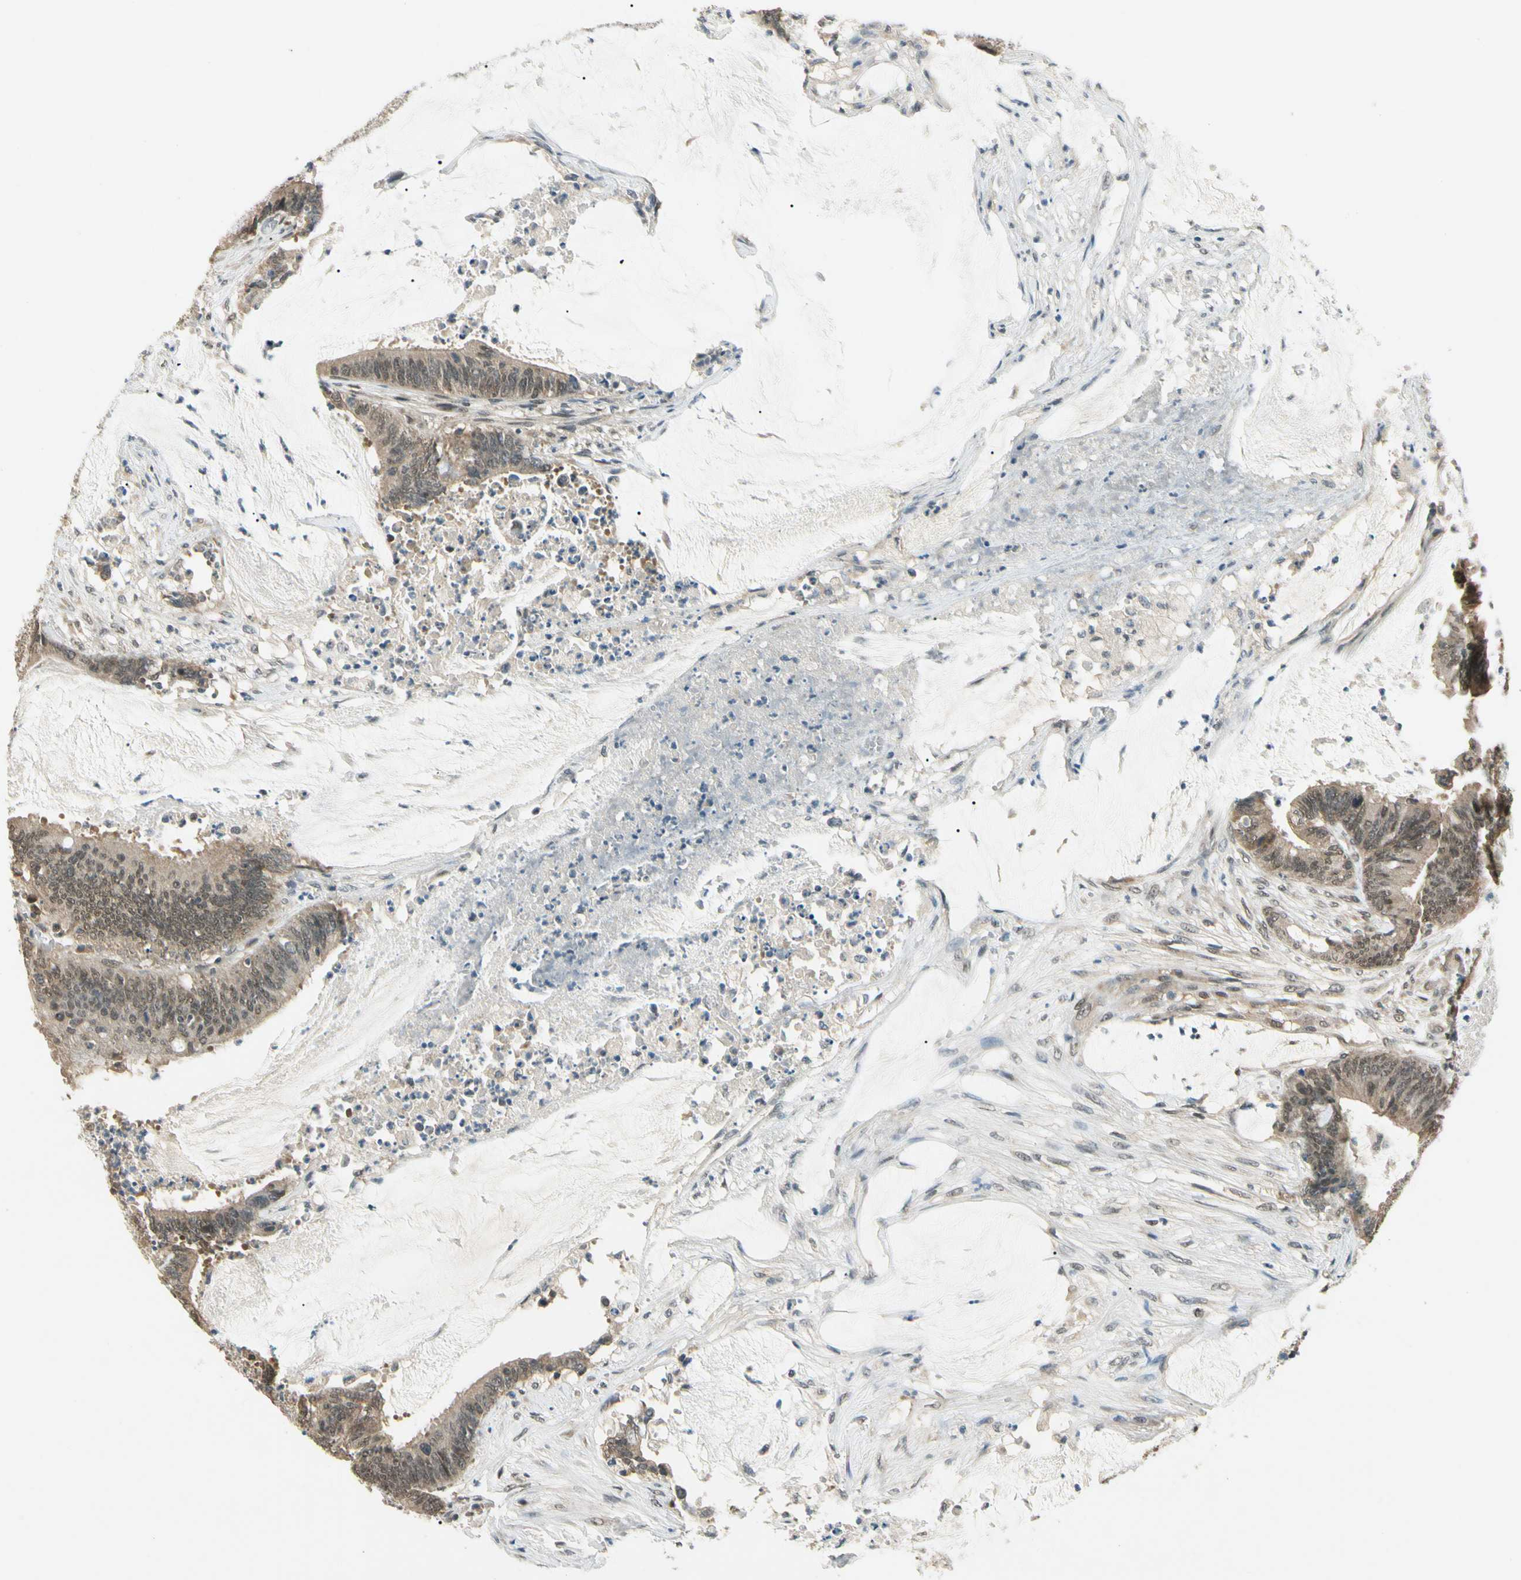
{"staining": {"intensity": "weak", "quantity": ">75%", "location": "cytoplasmic/membranous,nuclear"}, "tissue": "colorectal cancer", "cell_type": "Tumor cells", "image_type": "cancer", "snomed": [{"axis": "morphology", "description": "Adenocarcinoma, NOS"}, {"axis": "topography", "description": "Rectum"}], "caption": "A brown stain highlights weak cytoplasmic/membranous and nuclear positivity of a protein in adenocarcinoma (colorectal) tumor cells. (IHC, brightfield microscopy, high magnification).", "gene": "ZSCAN12", "patient": {"sex": "female", "age": 66}}